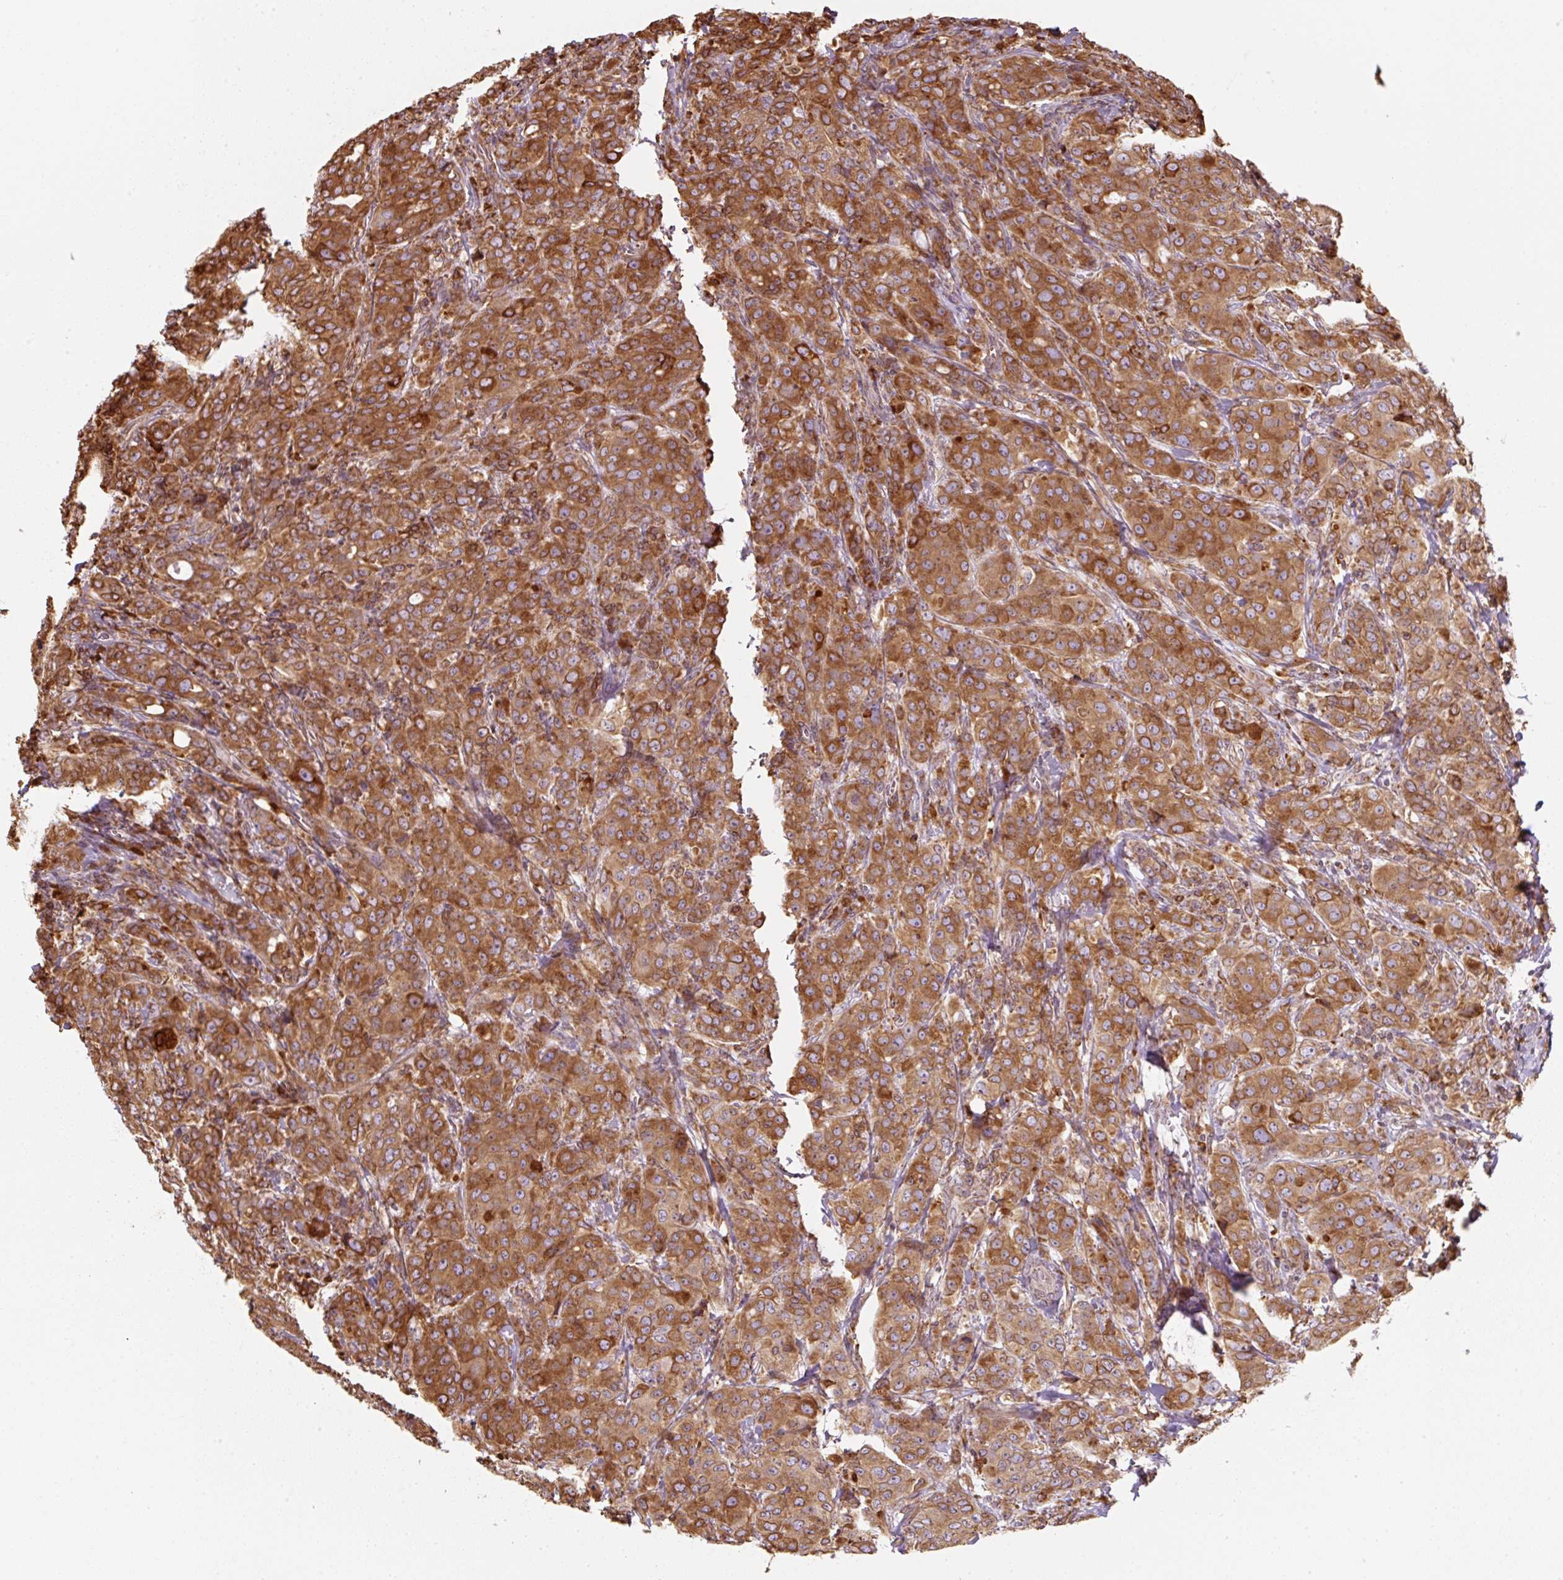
{"staining": {"intensity": "strong", "quantity": ">75%", "location": "cytoplasmic/membranous"}, "tissue": "breast cancer", "cell_type": "Tumor cells", "image_type": "cancer", "snomed": [{"axis": "morphology", "description": "Duct carcinoma"}, {"axis": "topography", "description": "Breast"}], "caption": "Breast cancer was stained to show a protein in brown. There is high levels of strong cytoplasmic/membranous staining in about >75% of tumor cells.", "gene": "PRKCSH", "patient": {"sex": "female", "age": 43}}